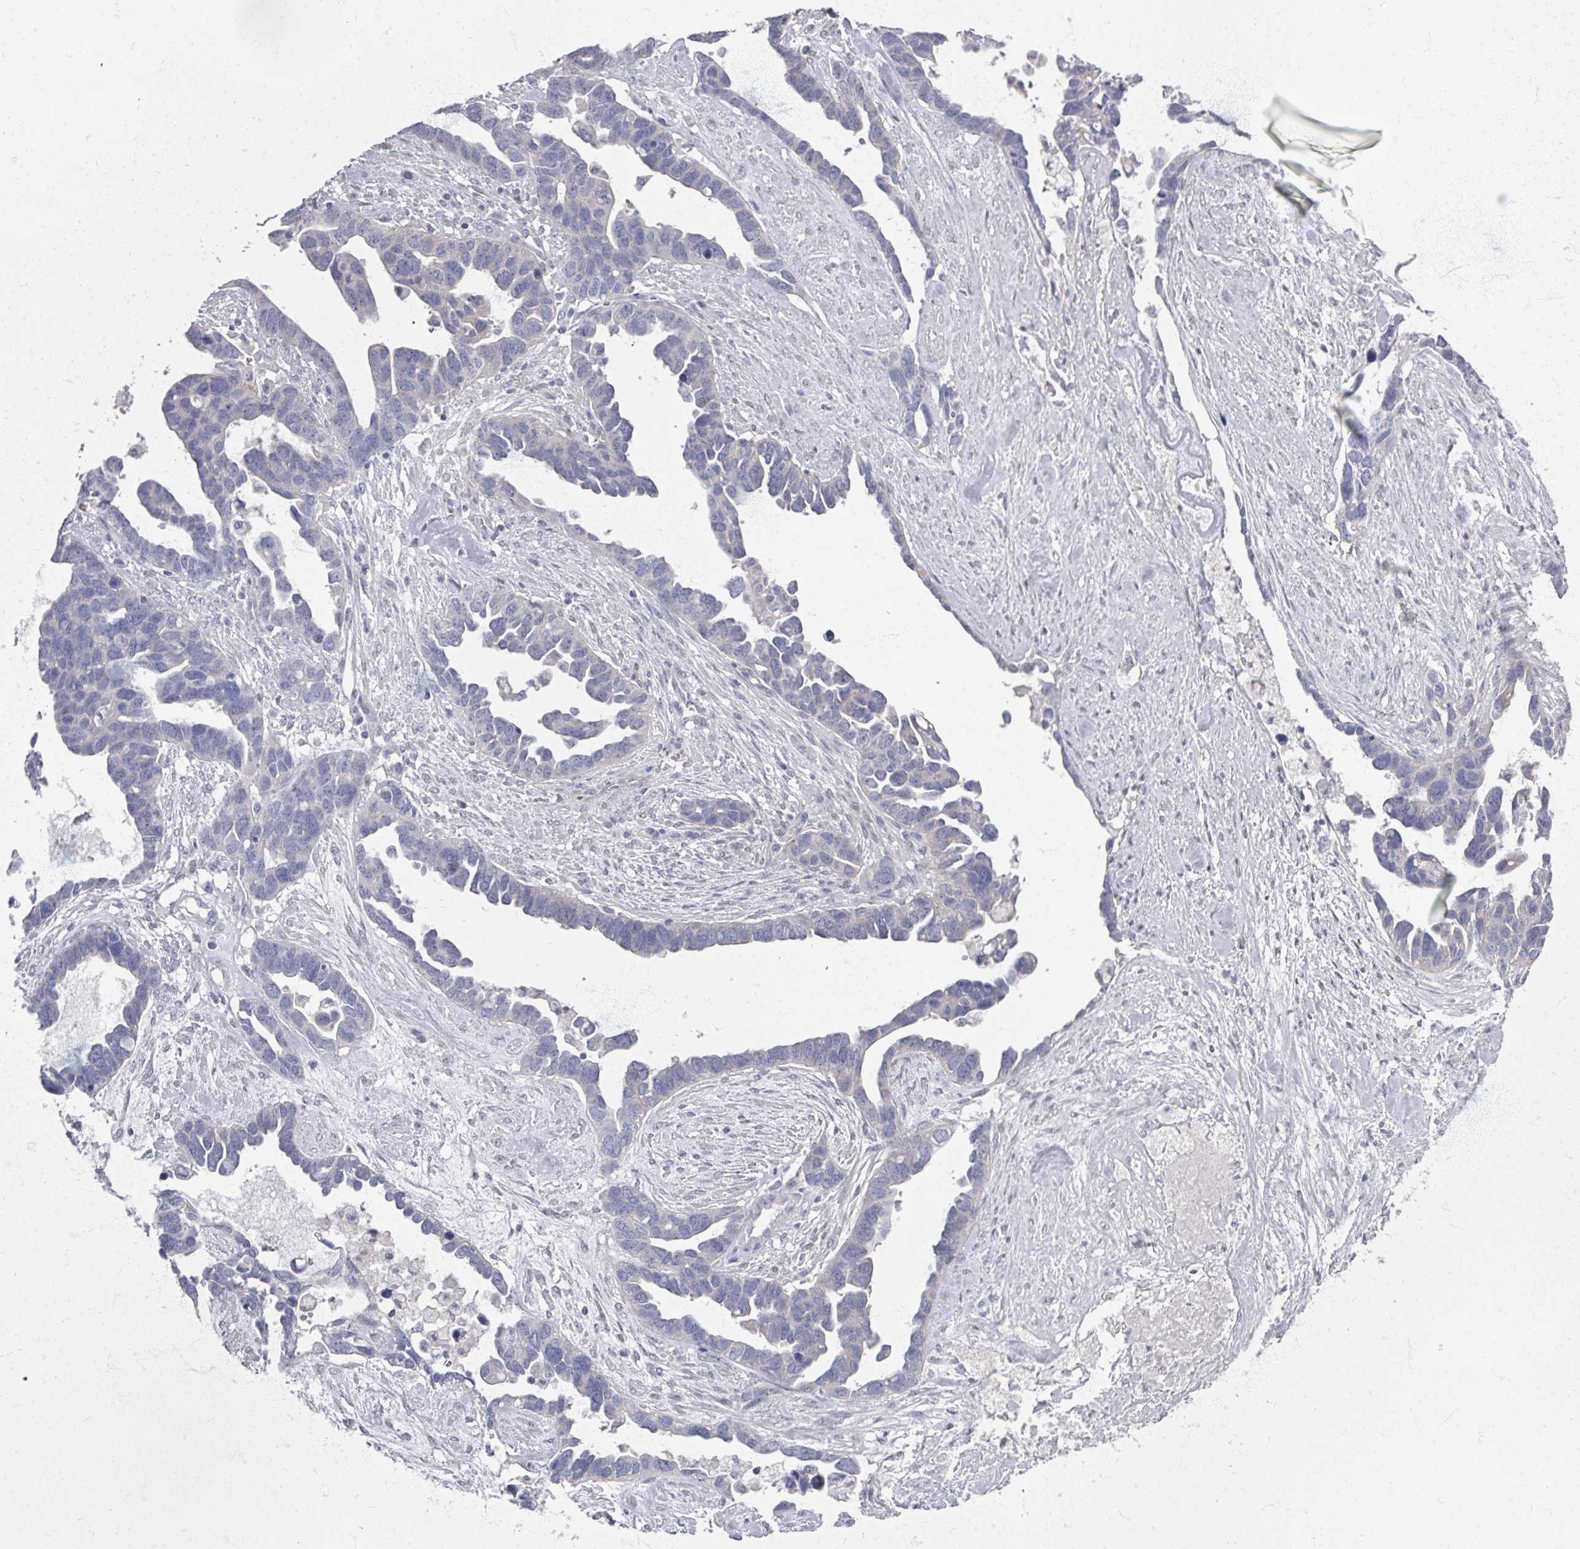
{"staining": {"intensity": "negative", "quantity": "none", "location": "none"}, "tissue": "ovarian cancer", "cell_type": "Tumor cells", "image_type": "cancer", "snomed": [{"axis": "morphology", "description": "Cystadenocarcinoma, serous, NOS"}, {"axis": "topography", "description": "Ovary"}], "caption": "Ovarian cancer was stained to show a protein in brown. There is no significant expression in tumor cells. (DAB immunohistochemistry visualized using brightfield microscopy, high magnification).", "gene": "TTYH3", "patient": {"sex": "female", "age": 54}}